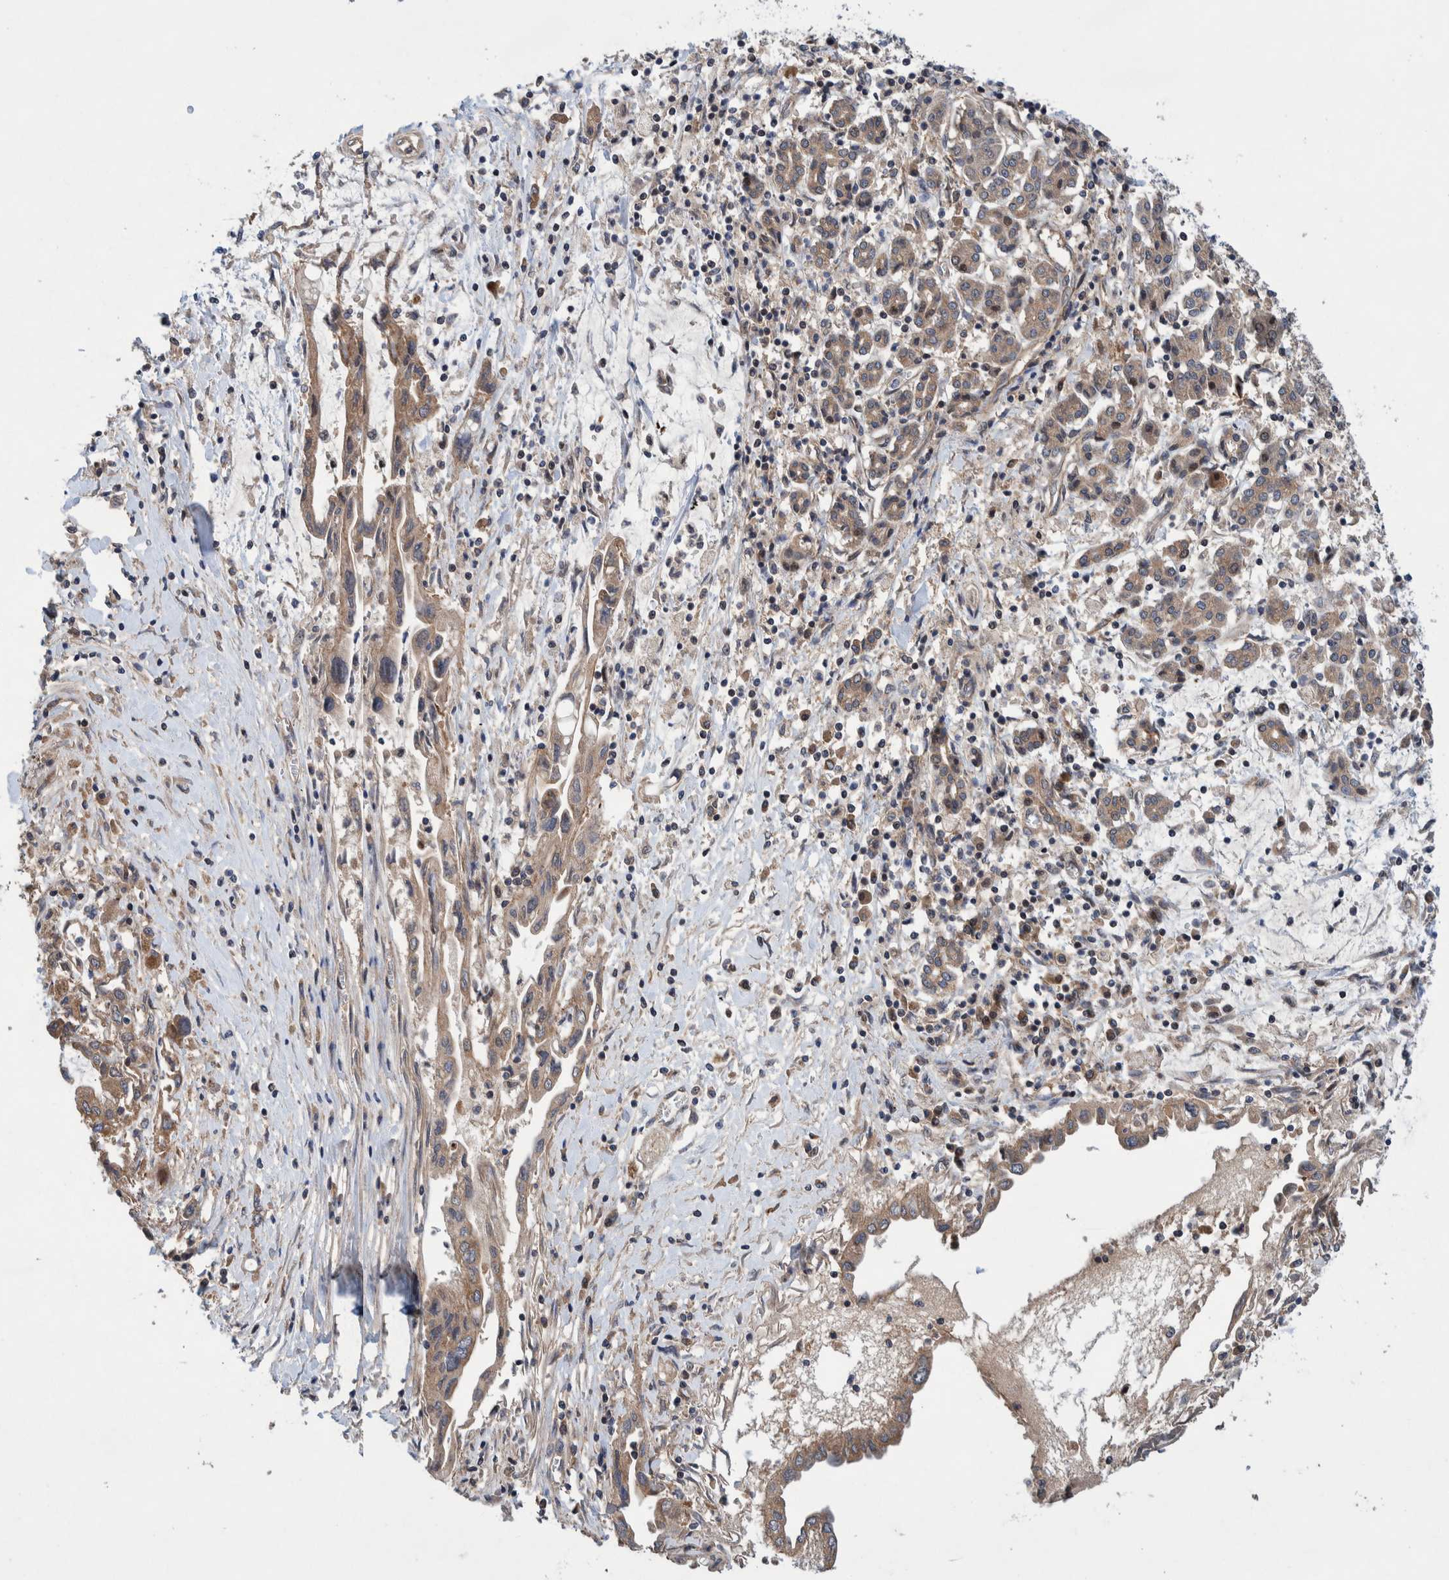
{"staining": {"intensity": "weak", "quantity": ">75%", "location": "cytoplasmic/membranous"}, "tissue": "pancreatic cancer", "cell_type": "Tumor cells", "image_type": "cancer", "snomed": [{"axis": "morphology", "description": "Adenocarcinoma, NOS"}, {"axis": "topography", "description": "Pancreas"}], "caption": "Pancreatic cancer stained with DAB immunohistochemistry displays low levels of weak cytoplasmic/membranous expression in approximately >75% of tumor cells.", "gene": "PIK3R6", "patient": {"sex": "female", "age": 57}}